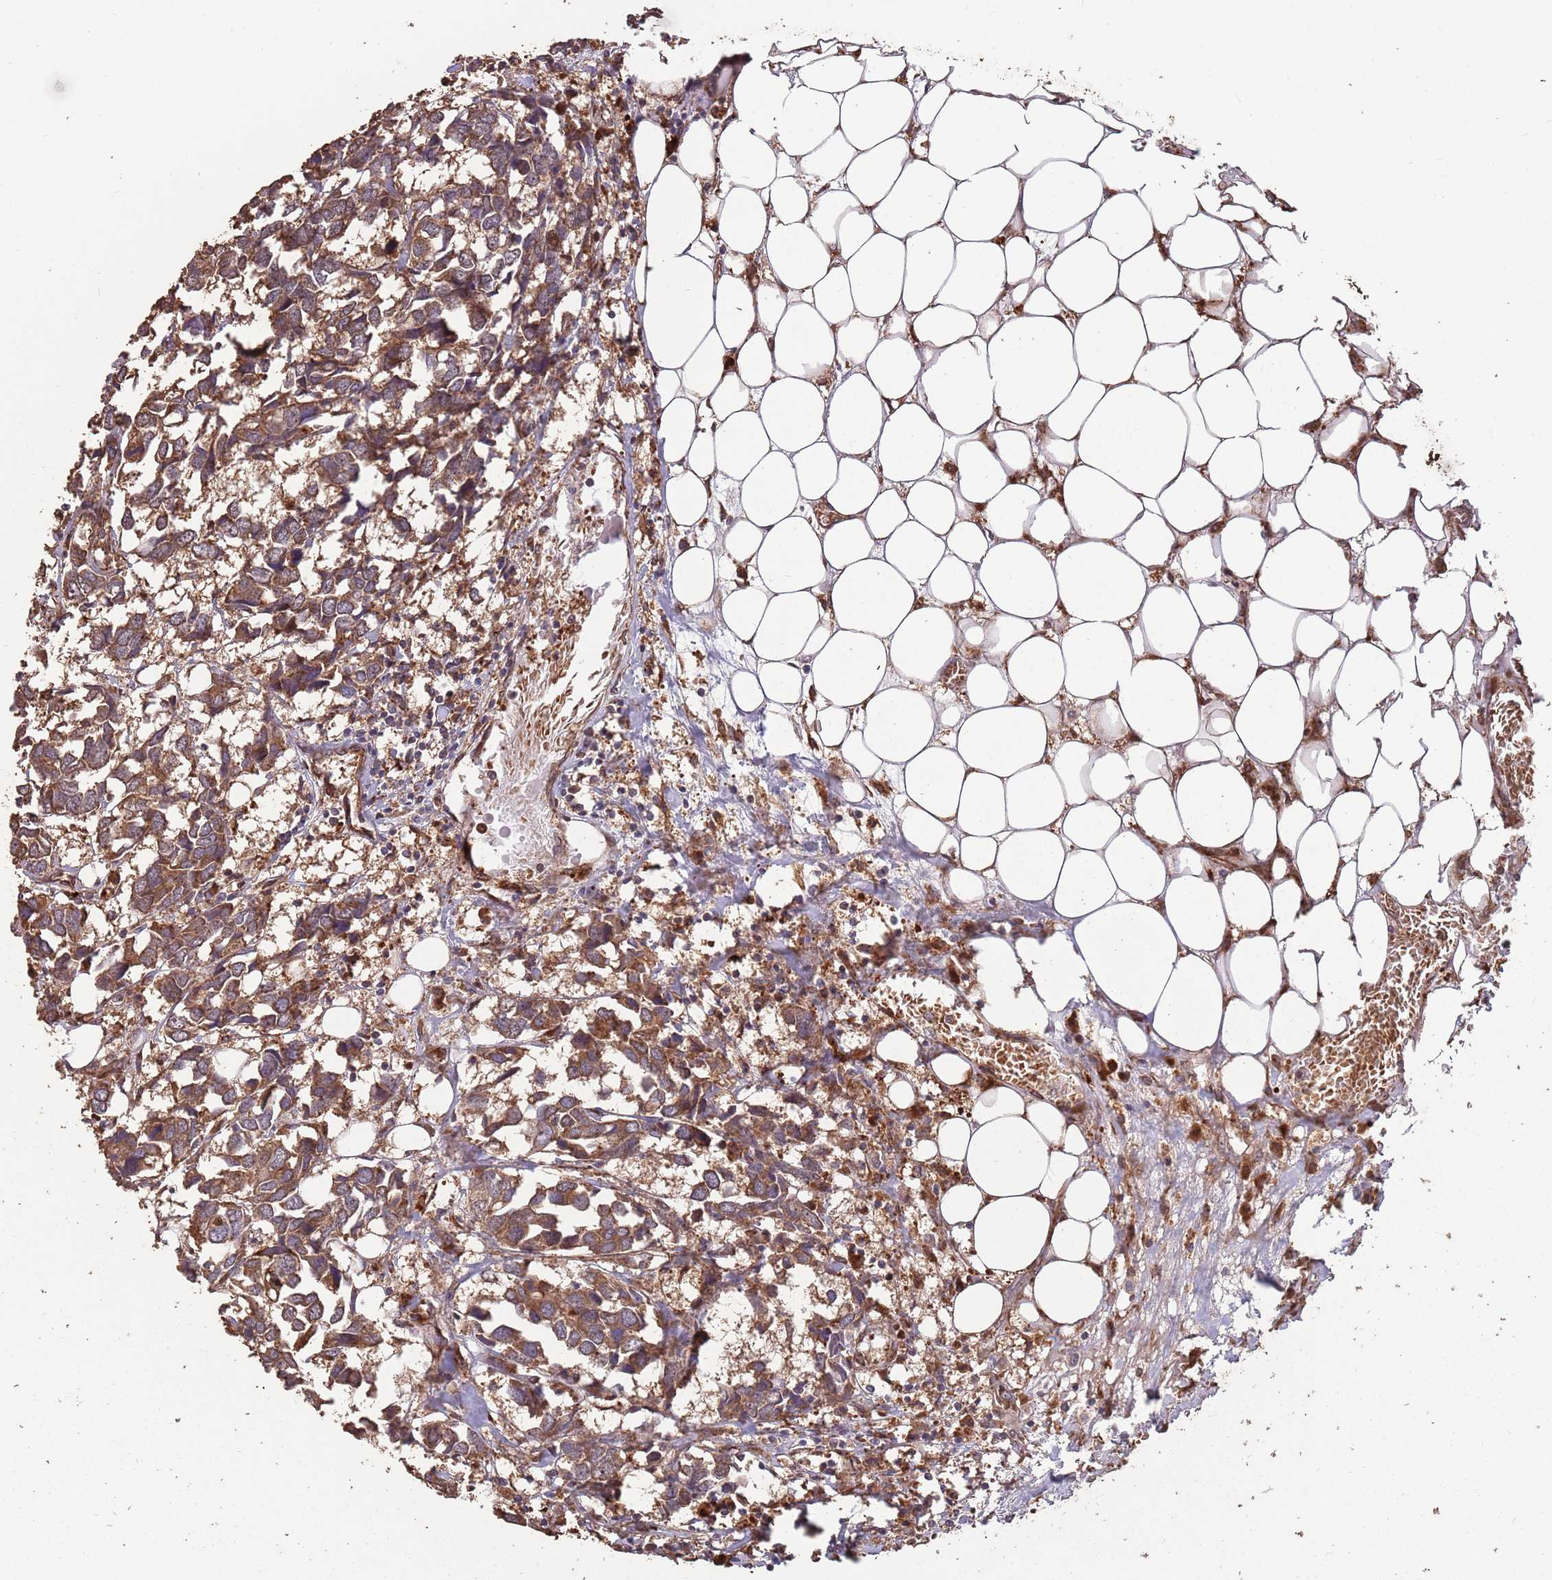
{"staining": {"intensity": "moderate", "quantity": ">75%", "location": "cytoplasmic/membranous"}, "tissue": "breast cancer", "cell_type": "Tumor cells", "image_type": "cancer", "snomed": [{"axis": "morphology", "description": "Duct carcinoma"}, {"axis": "topography", "description": "Breast"}], "caption": "The immunohistochemical stain shows moderate cytoplasmic/membranous expression in tumor cells of breast cancer (intraductal carcinoma) tissue. The staining was performed using DAB, with brown indicating positive protein expression. Nuclei are stained blue with hematoxylin.", "gene": "ZNF428", "patient": {"sex": "female", "age": 83}}